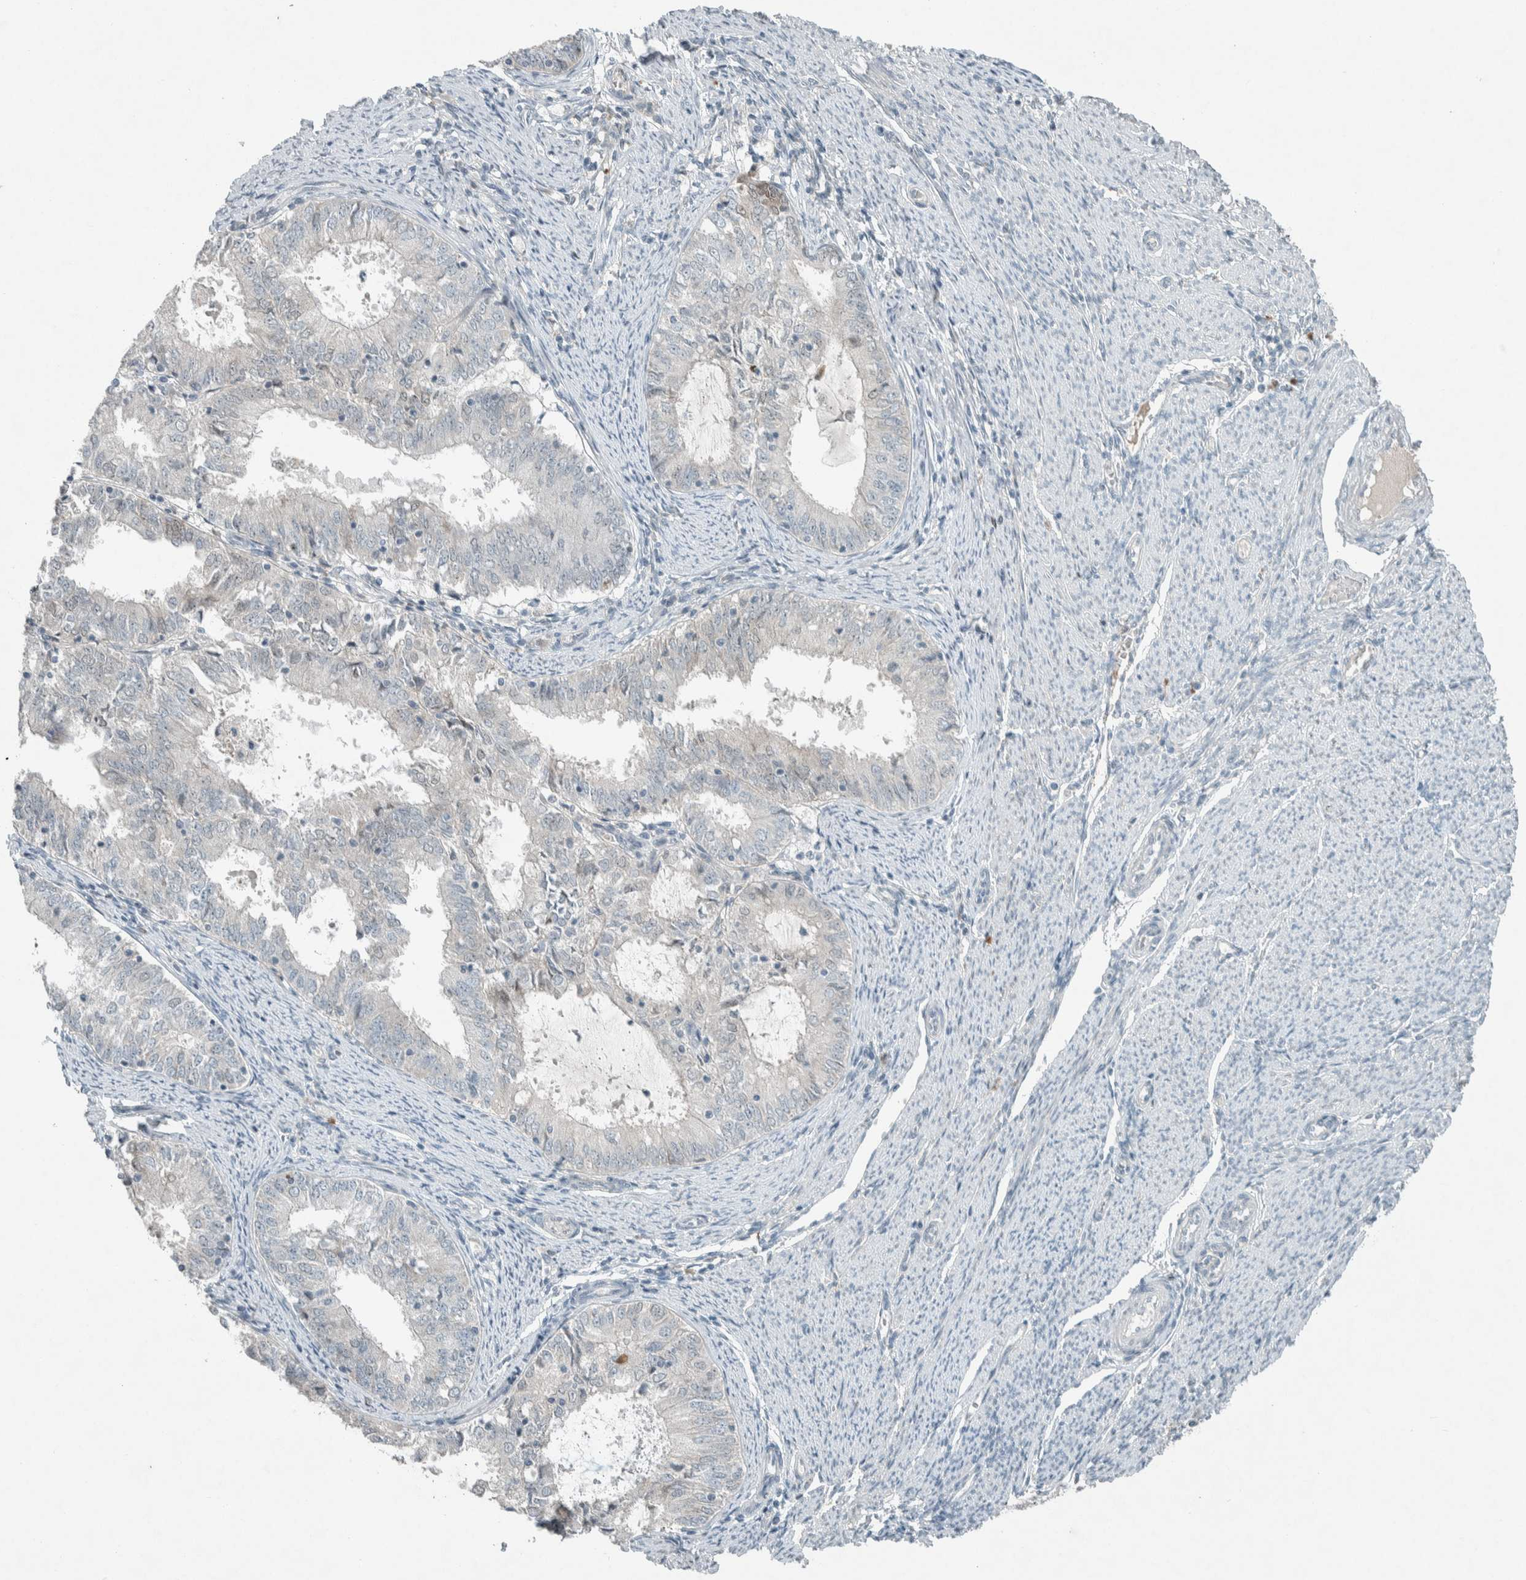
{"staining": {"intensity": "negative", "quantity": "none", "location": "none"}, "tissue": "endometrial cancer", "cell_type": "Tumor cells", "image_type": "cancer", "snomed": [{"axis": "morphology", "description": "Adenocarcinoma, NOS"}, {"axis": "topography", "description": "Endometrium"}], "caption": "Human endometrial cancer stained for a protein using immunohistochemistry exhibits no staining in tumor cells.", "gene": "CERCAM", "patient": {"sex": "female", "age": 57}}